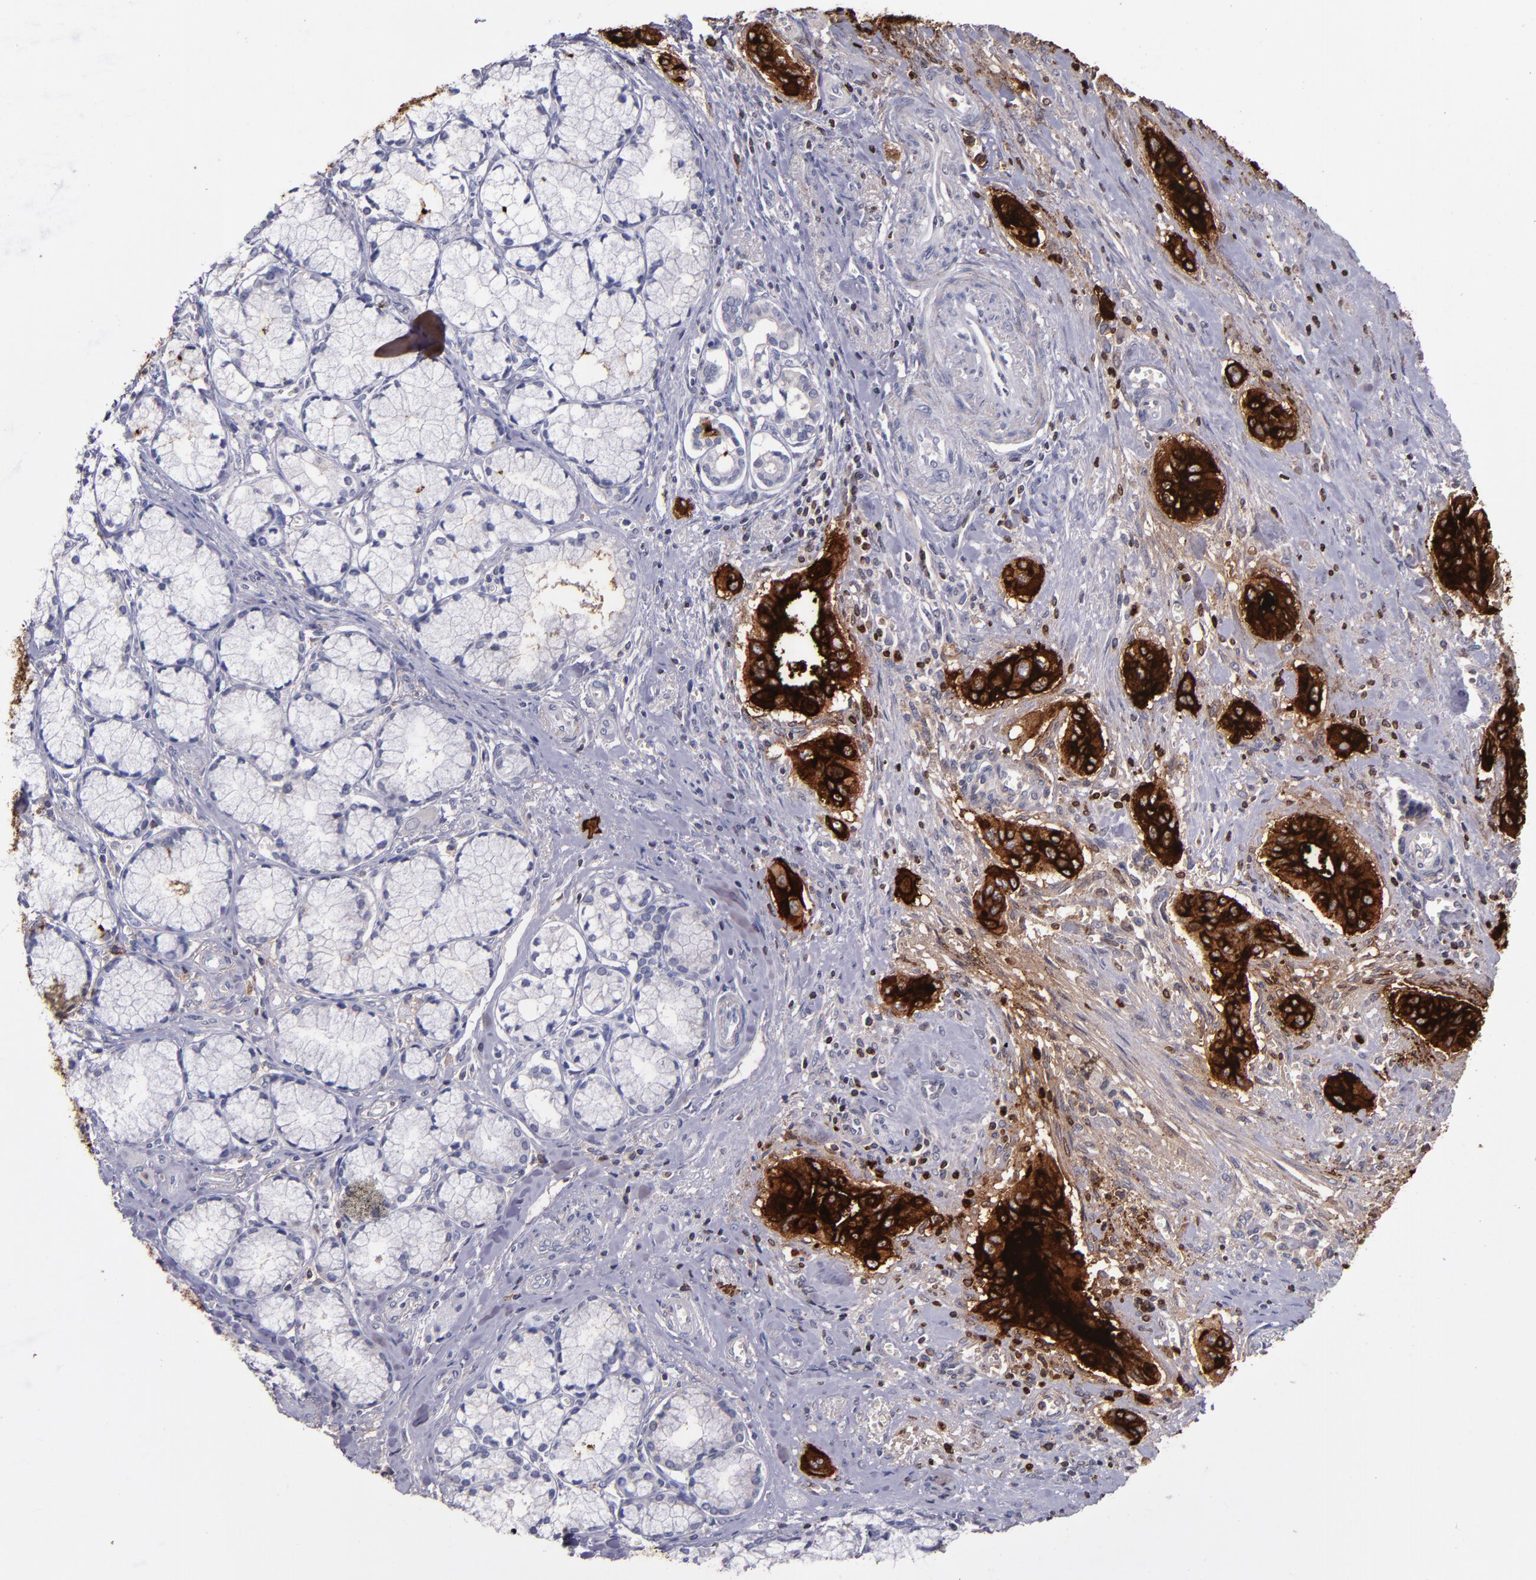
{"staining": {"intensity": "strong", "quantity": ">75%", "location": "cytoplasmic/membranous"}, "tissue": "pancreatic cancer", "cell_type": "Tumor cells", "image_type": "cancer", "snomed": [{"axis": "morphology", "description": "Adenocarcinoma, NOS"}, {"axis": "topography", "description": "Pancreas"}], "caption": "Strong cytoplasmic/membranous expression is identified in approximately >75% of tumor cells in pancreatic cancer.", "gene": "MFGE8", "patient": {"sex": "male", "age": 77}}